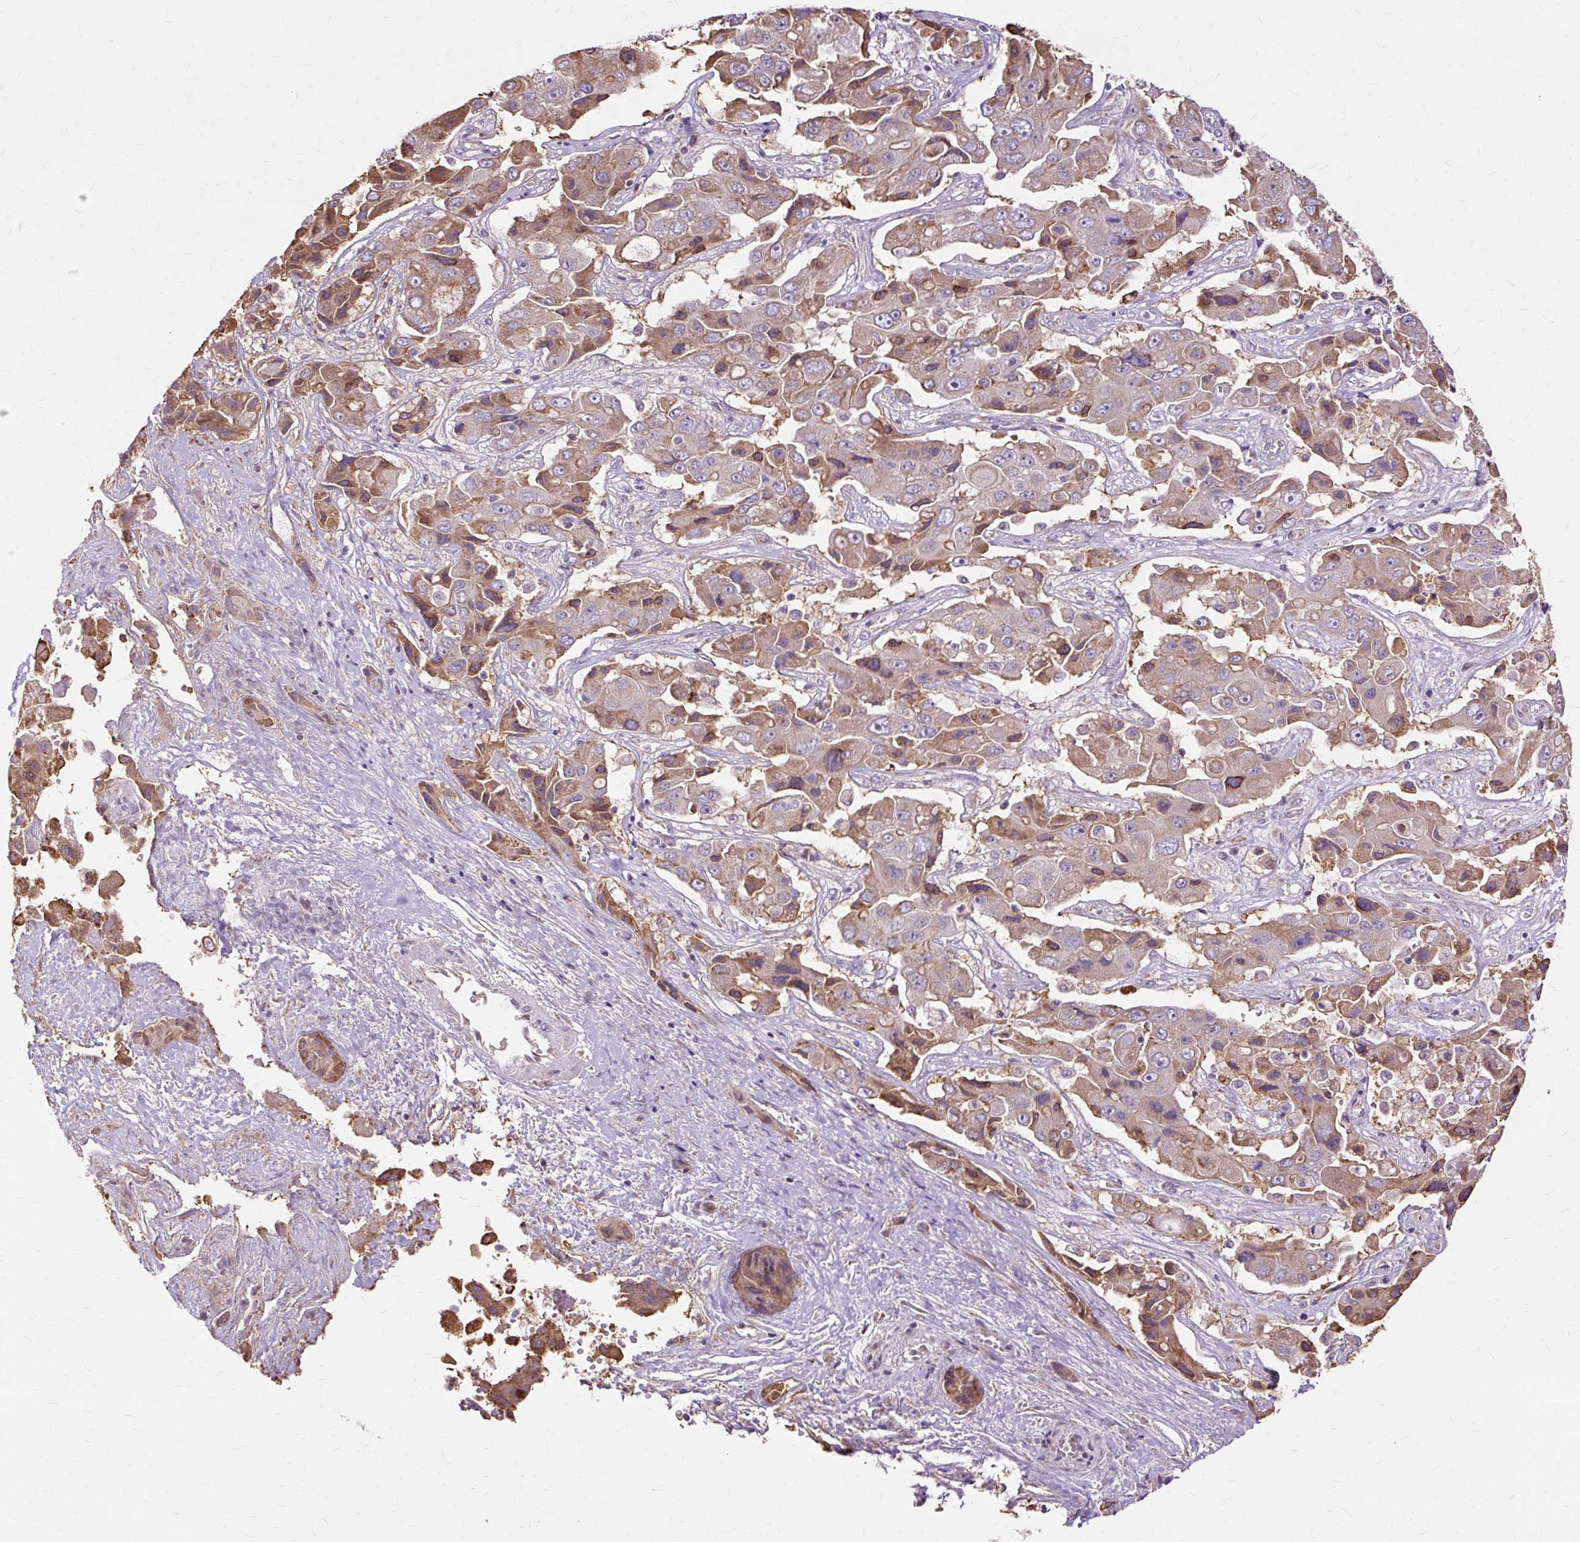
{"staining": {"intensity": "weak", "quantity": ">75%", "location": "cytoplasmic/membranous"}, "tissue": "liver cancer", "cell_type": "Tumor cells", "image_type": "cancer", "snomed": [{"axis": "morphology", "description": "Cholangiocarcinoma"}, {"axis": "topography", "description": "Liver"}], "caption": "Liver cancer stained for a protein demonstrates weak cytoplasmic/membranous positivity in tumor cells.", "gene": "PDZD2", "patient": {"sex": "male", "age": 67}}